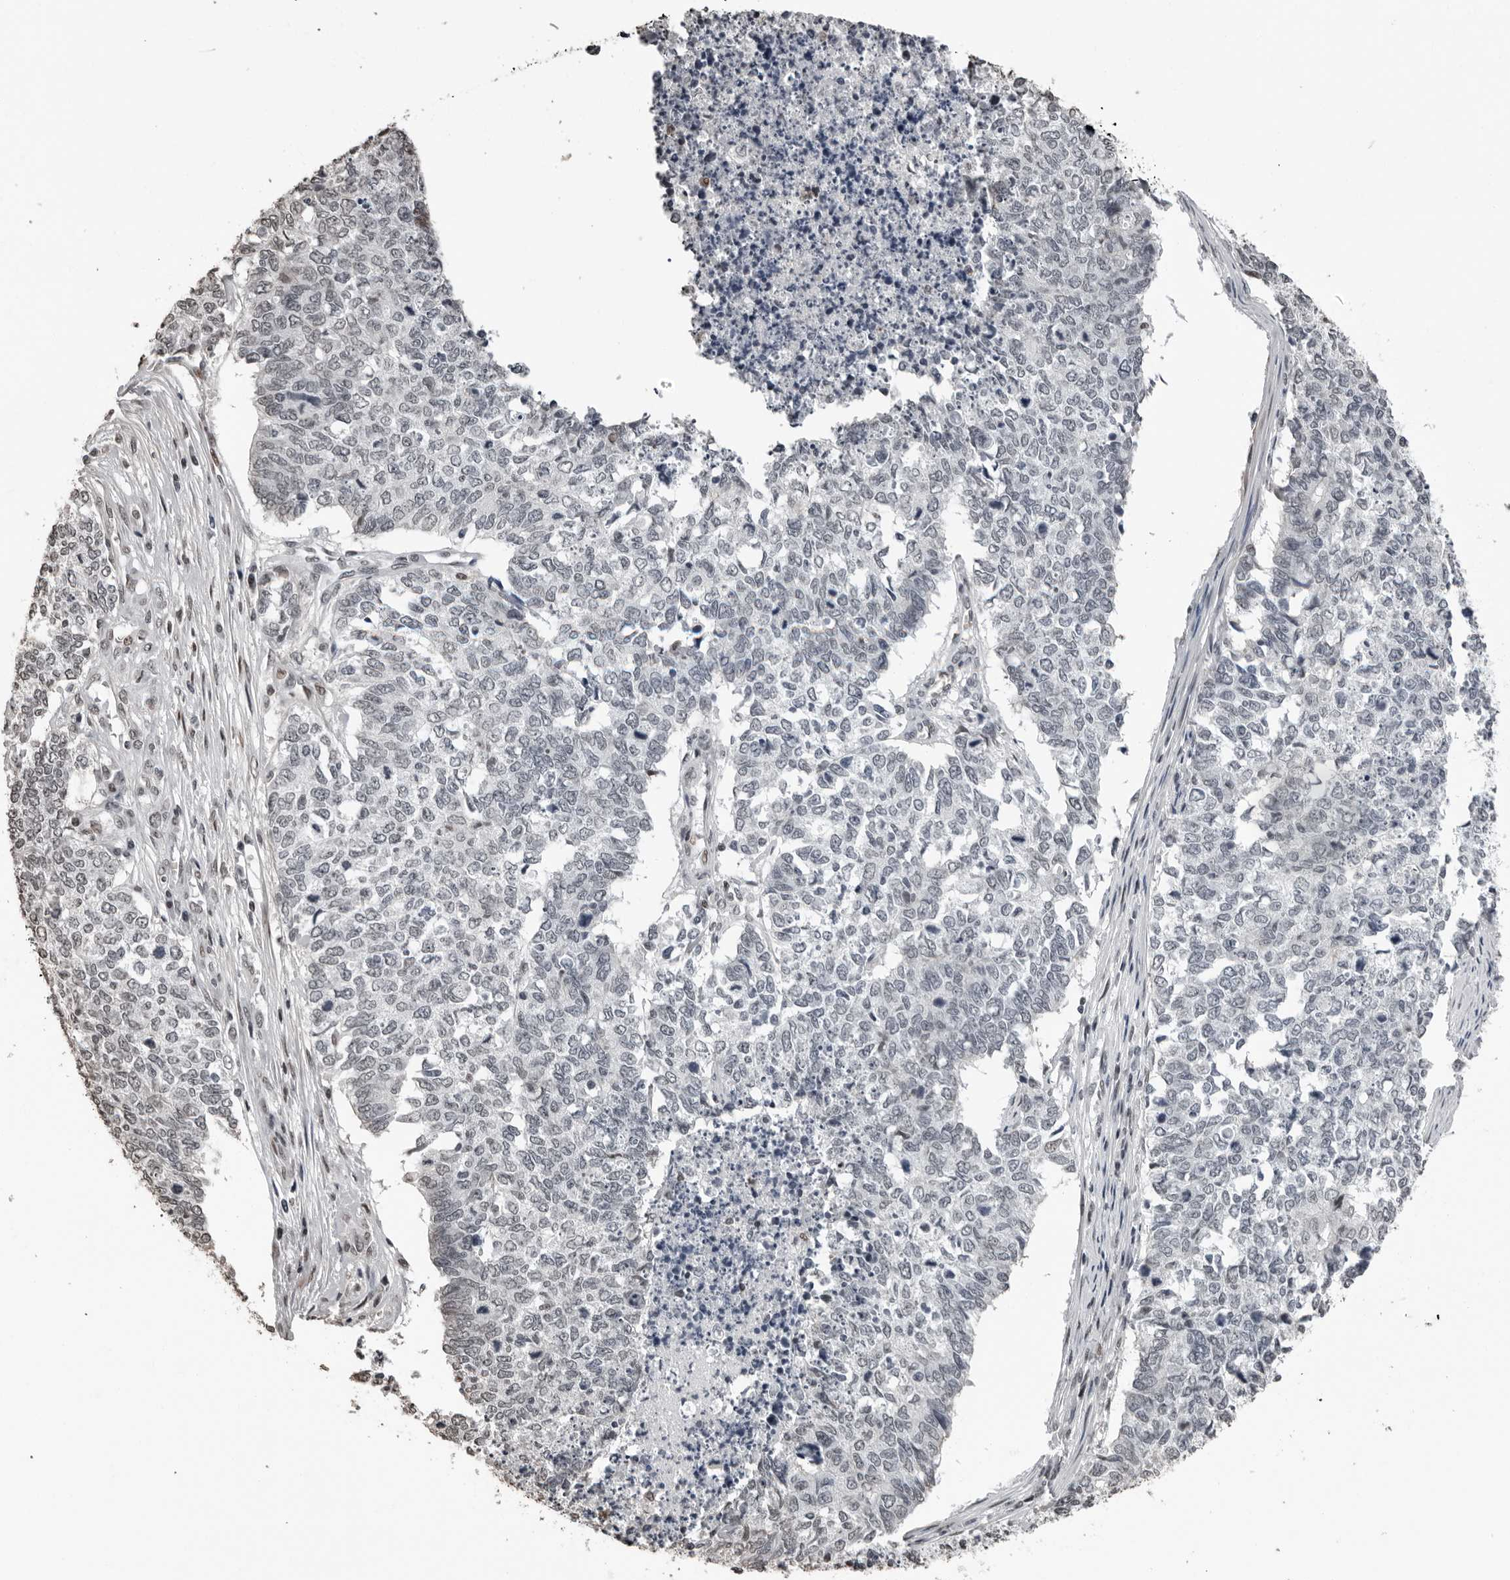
{"staining": {"intensity": "negative", "quantity": "none", "location": "none"}, "tissue": "cervical cancer", "cell_type": "Tumor cells", "image_type": "cancer", "snomed": [{"axis": "morphology", "description": "Squamous cell carcinoma, NOS"}, {"axis": "topography", "description": "Cervix"}], "caption": "An image of cervical squamous cell carcinoma stained for a protein exhibits no brown staining in tumor cells.", "gene": "ORC1", "patient": {"sex": "female", "age": 63}}